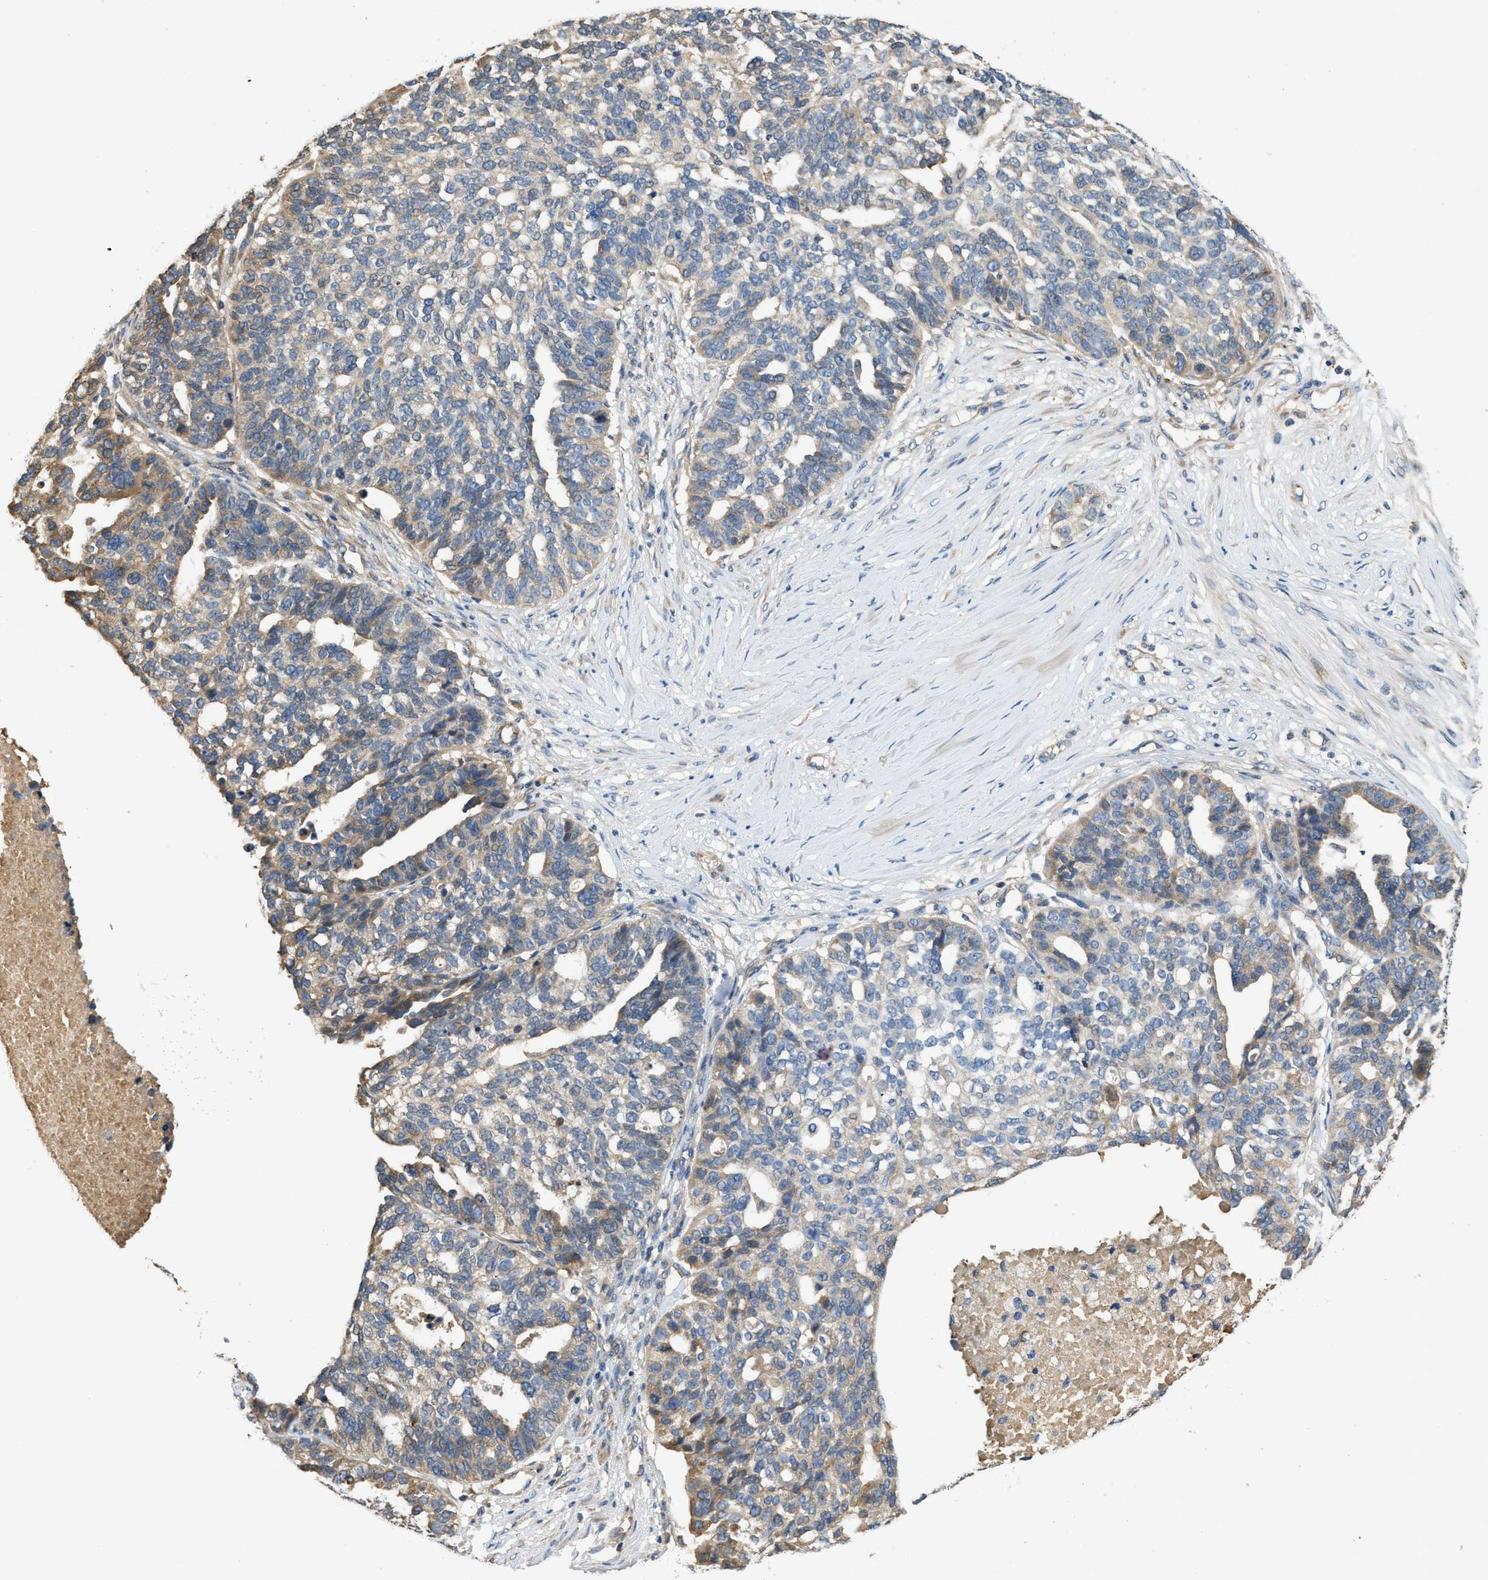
{"staining": {"intensity": "moderate", "quantity": "<25%", "location": "cytoplasmic/membranous"}, "tissue": "ovarian cancer", "cell_type": "Tumor cells", "image_type": "cancer", "snomed": [{"axis": "morphology", "description": "Cystadenocarcinoma, serous, NOS"}, {"axis": "topography", "description": "Ovary"}], "caption": "High-power microscopy captured an immunohistochemistry micrograph of ovarian cancer (serous cystadenocarcinoma), revealing moderate cytoplasmic/membranous positivity in about <25% of tumor cells. (brown staining indicates protein expression, while blue staining denotes nuclei).", "gene": "RIPK2", "patient": {"sex": "female", "age": 59}}